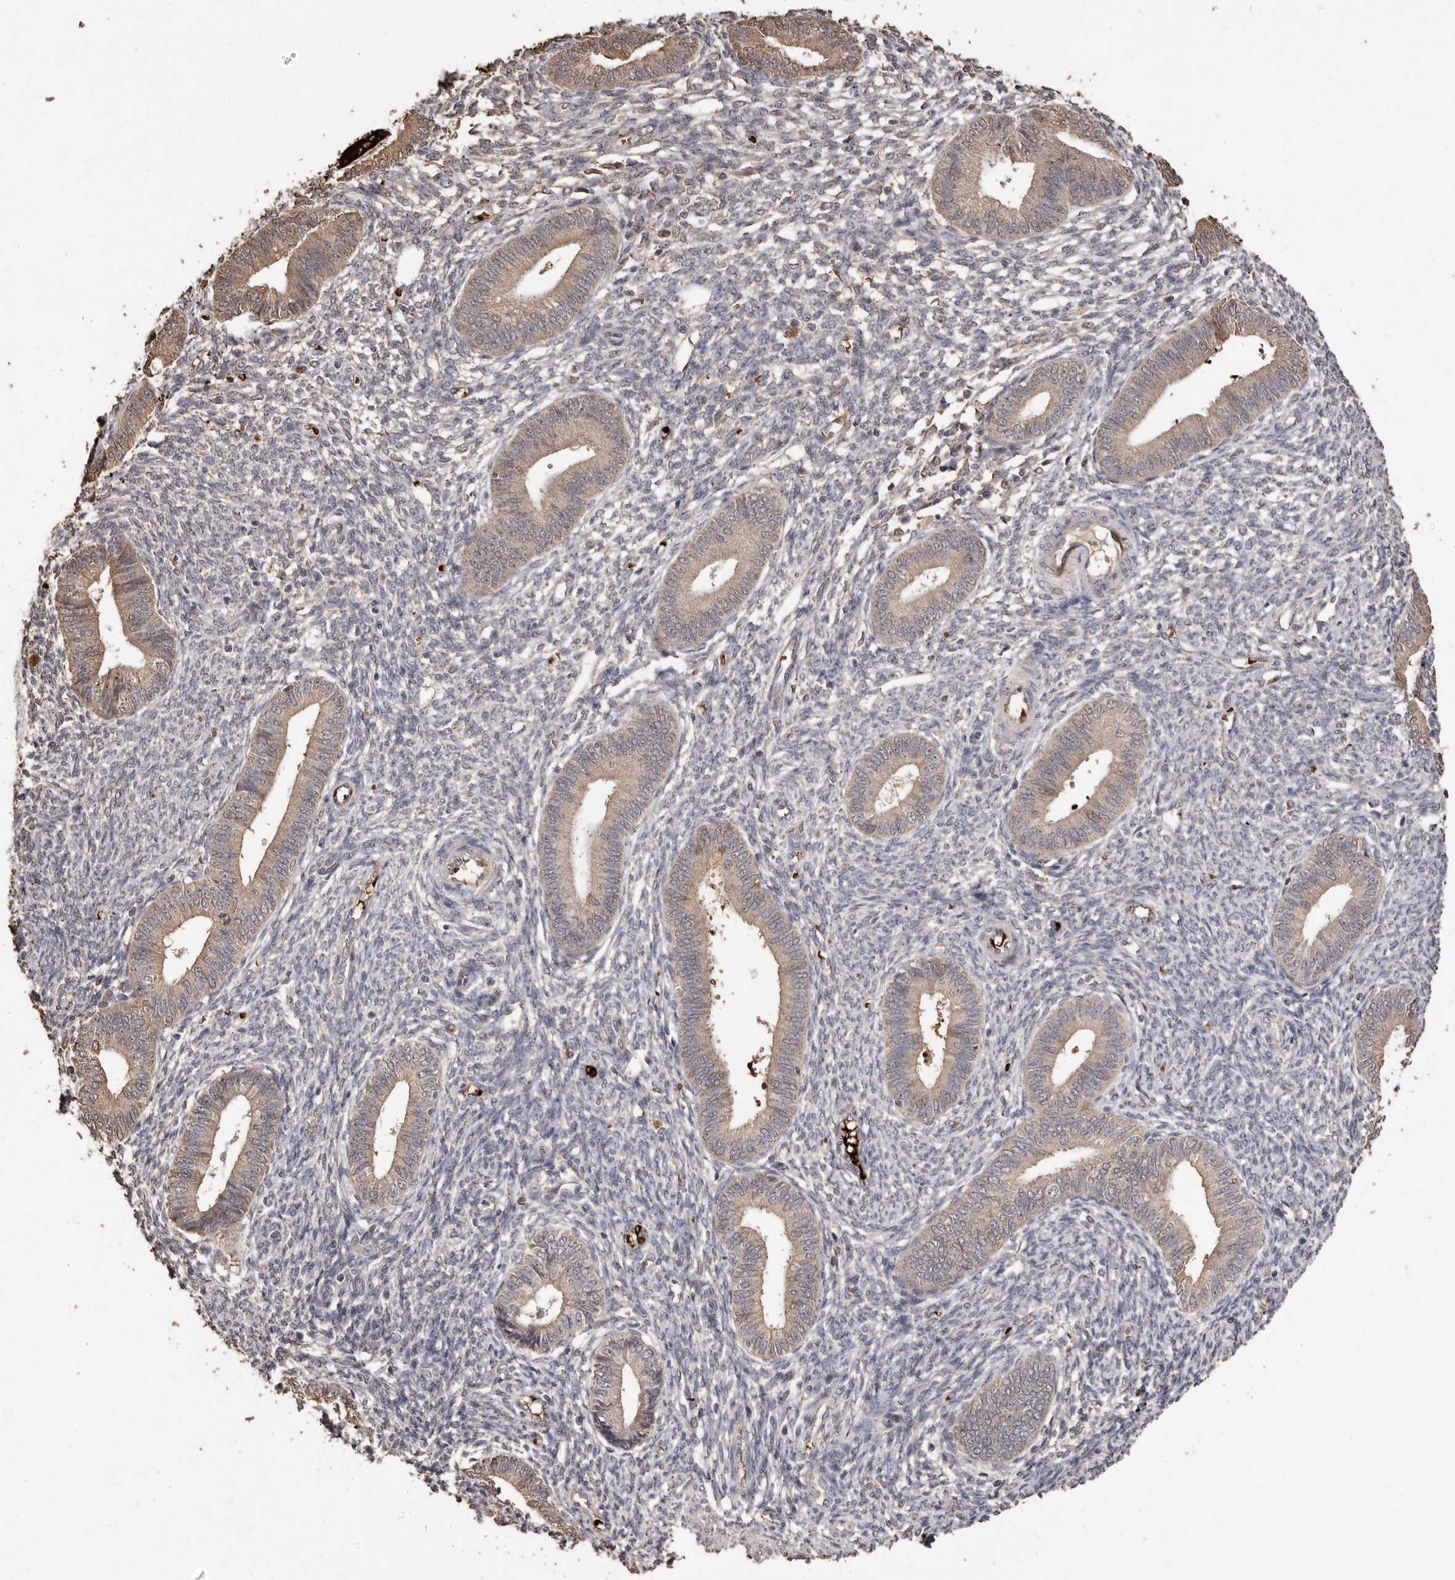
{"staining": {"intensity": "negative", "quantity": "none", "location": "none"}, "tissue": "endometrium", "cell_type": "Cells in endometrial stroma", "image_type": "normal", "snomed": [{"axis": "morphology", "description": "Normal tissue, NOS"}, {"axis": "topography", "description": "Endometrium"}], "caption": "Immunohistochemistry of benign endometrium displays no expression in cells in endometrial stroma. (Brightfield microscopy of DAB immunohistochemistry at high magnification).", "gene": "GRAMD2A", "patient": {"sex": "female", "age": 46}}